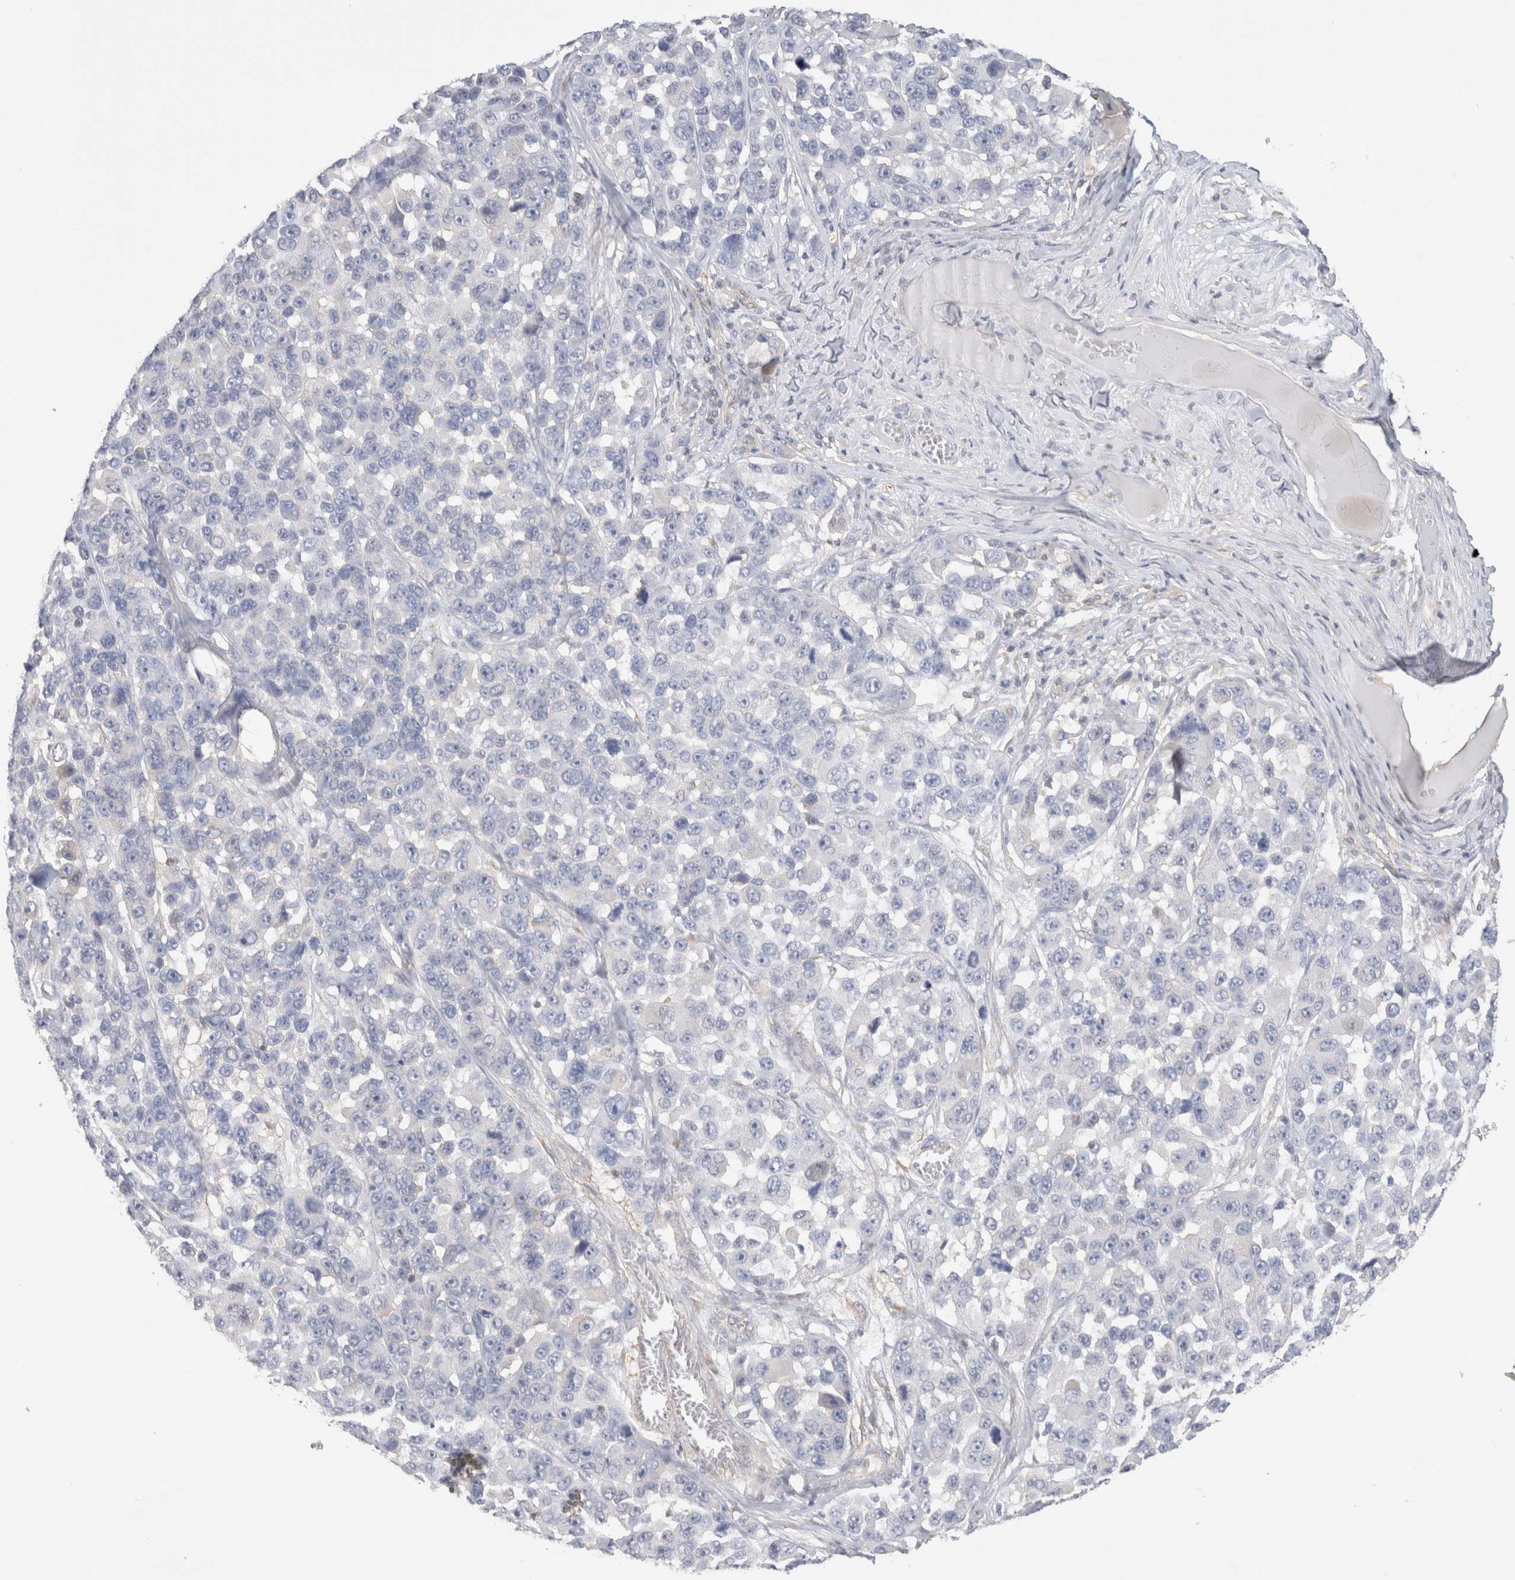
{"staining": {"intensity": "negative", "quantity": "none", "location": "none"}, "tissue": "melanoma", "cell_type": "Tumor cells", "image_type": "cancer", "snomed": [{"axis": "morphology", "description": "Malignant melanoma, NOS"}, {"axis": "topography", "description": "Skin"}], "caption": "This histopathology image is of melanoma stained with IHC to label a protein in brown with the nuclei are counter-stained blue. There is no expression in tumor cells.", "gene": "CAPN2", "patient": {"sex": "male", "age": 53}}